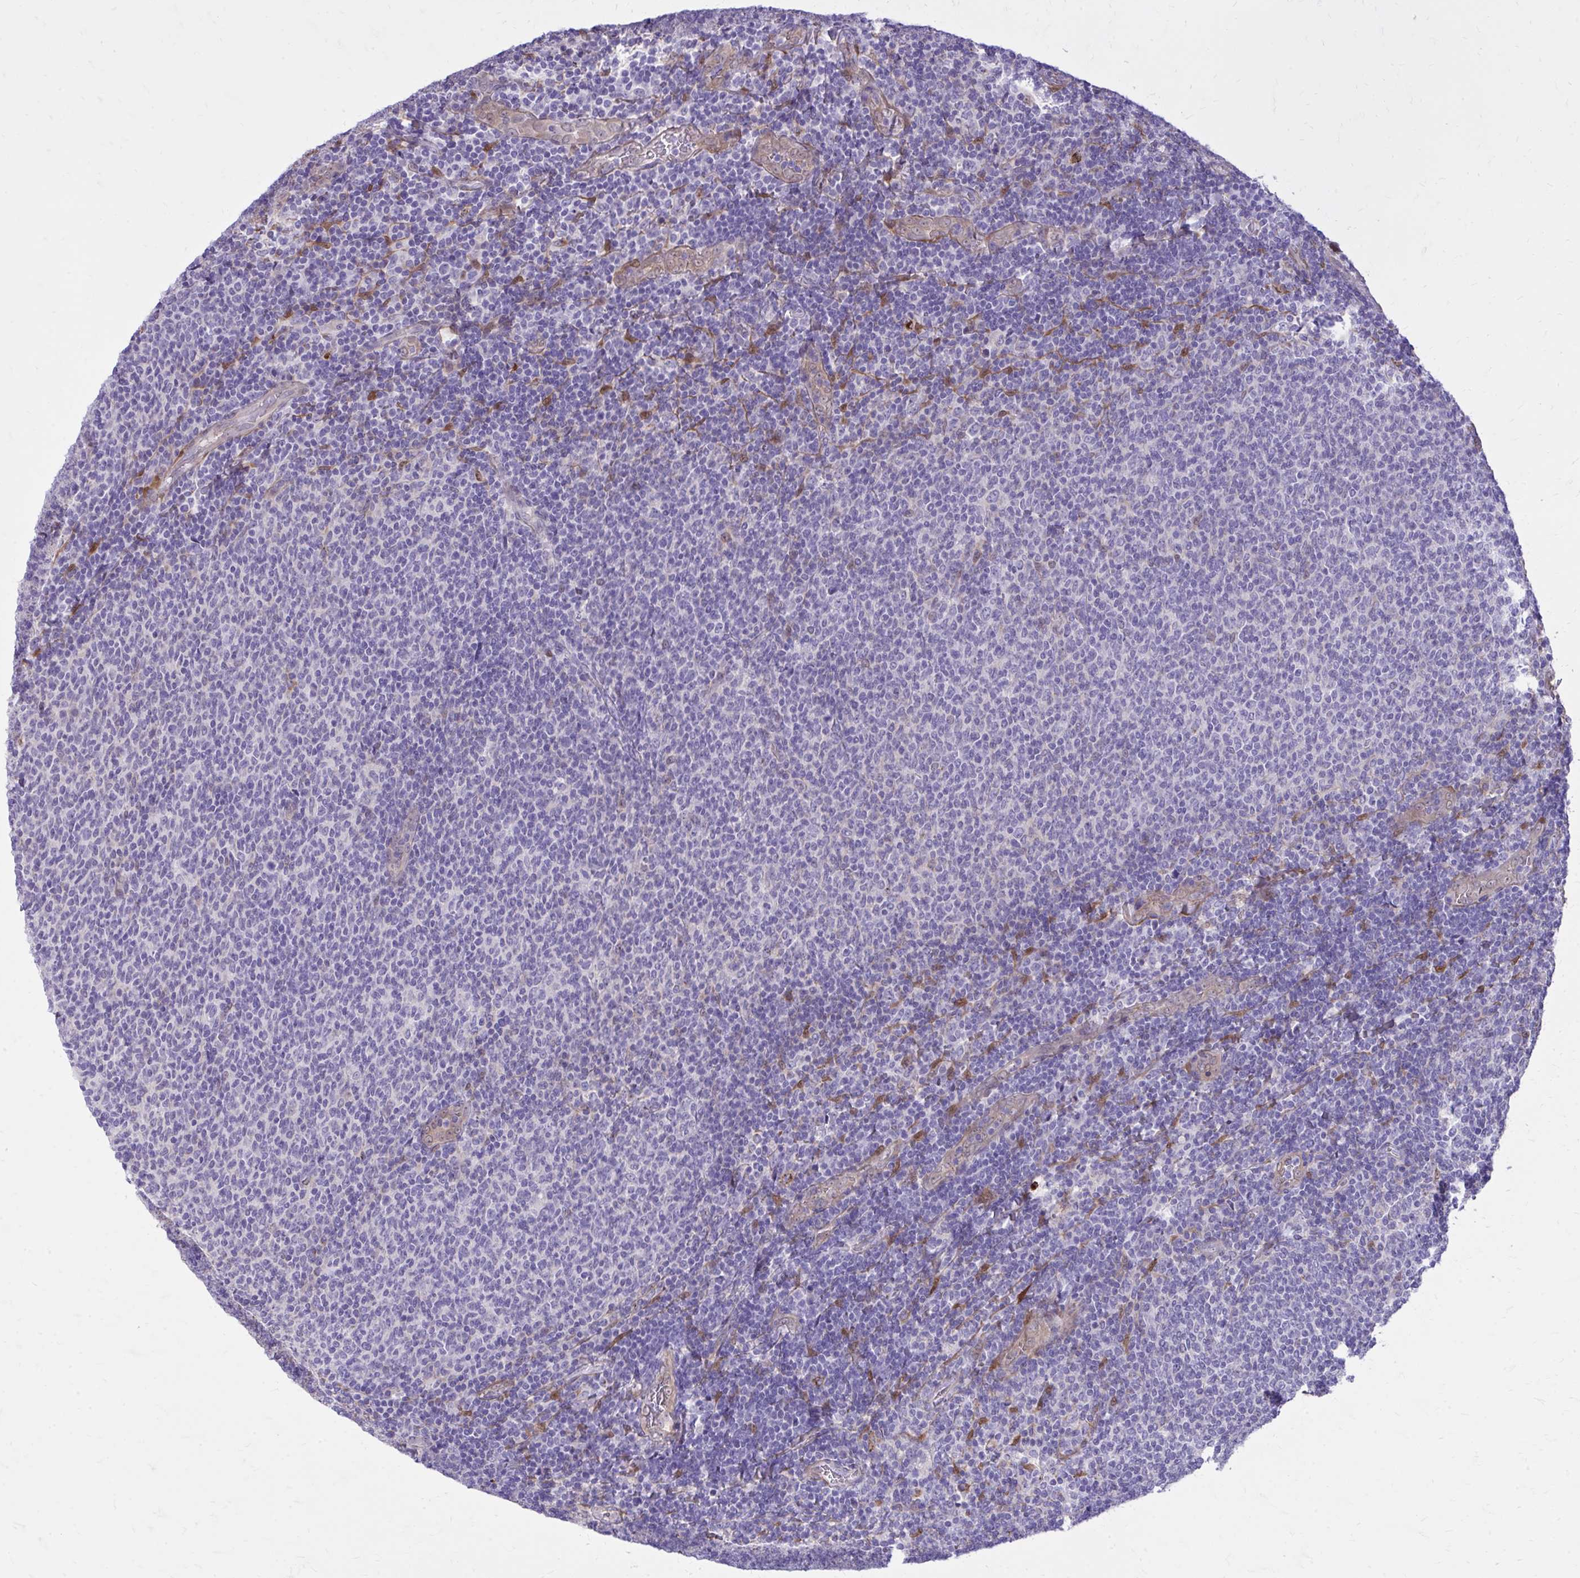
{"staining": {"intensity": "negative", "quantity": "none", "location": "none"}, "tissue": "lymphoma", "cell_type": "Tumor cells", "image_type": "cancer", "snomed": [{"axis": "morphology", "description": "Malignant lymphoma, non-Hodgkin's type, Low grade"}, {"axis": "topography", "description": "Lymph node"}], "caption": "DAB (3,3'-diaminobenzidine) immunohistochemical staining of lymphoma shows no significant expression in tumor cells. The staining is performed using DAB (3,3'-diaminobenzidine) brown chromogen with nuclei counter-stained in using hematoxylin.", "gene": "NNMT", "patient": {"sex": "male", "age": 52}}